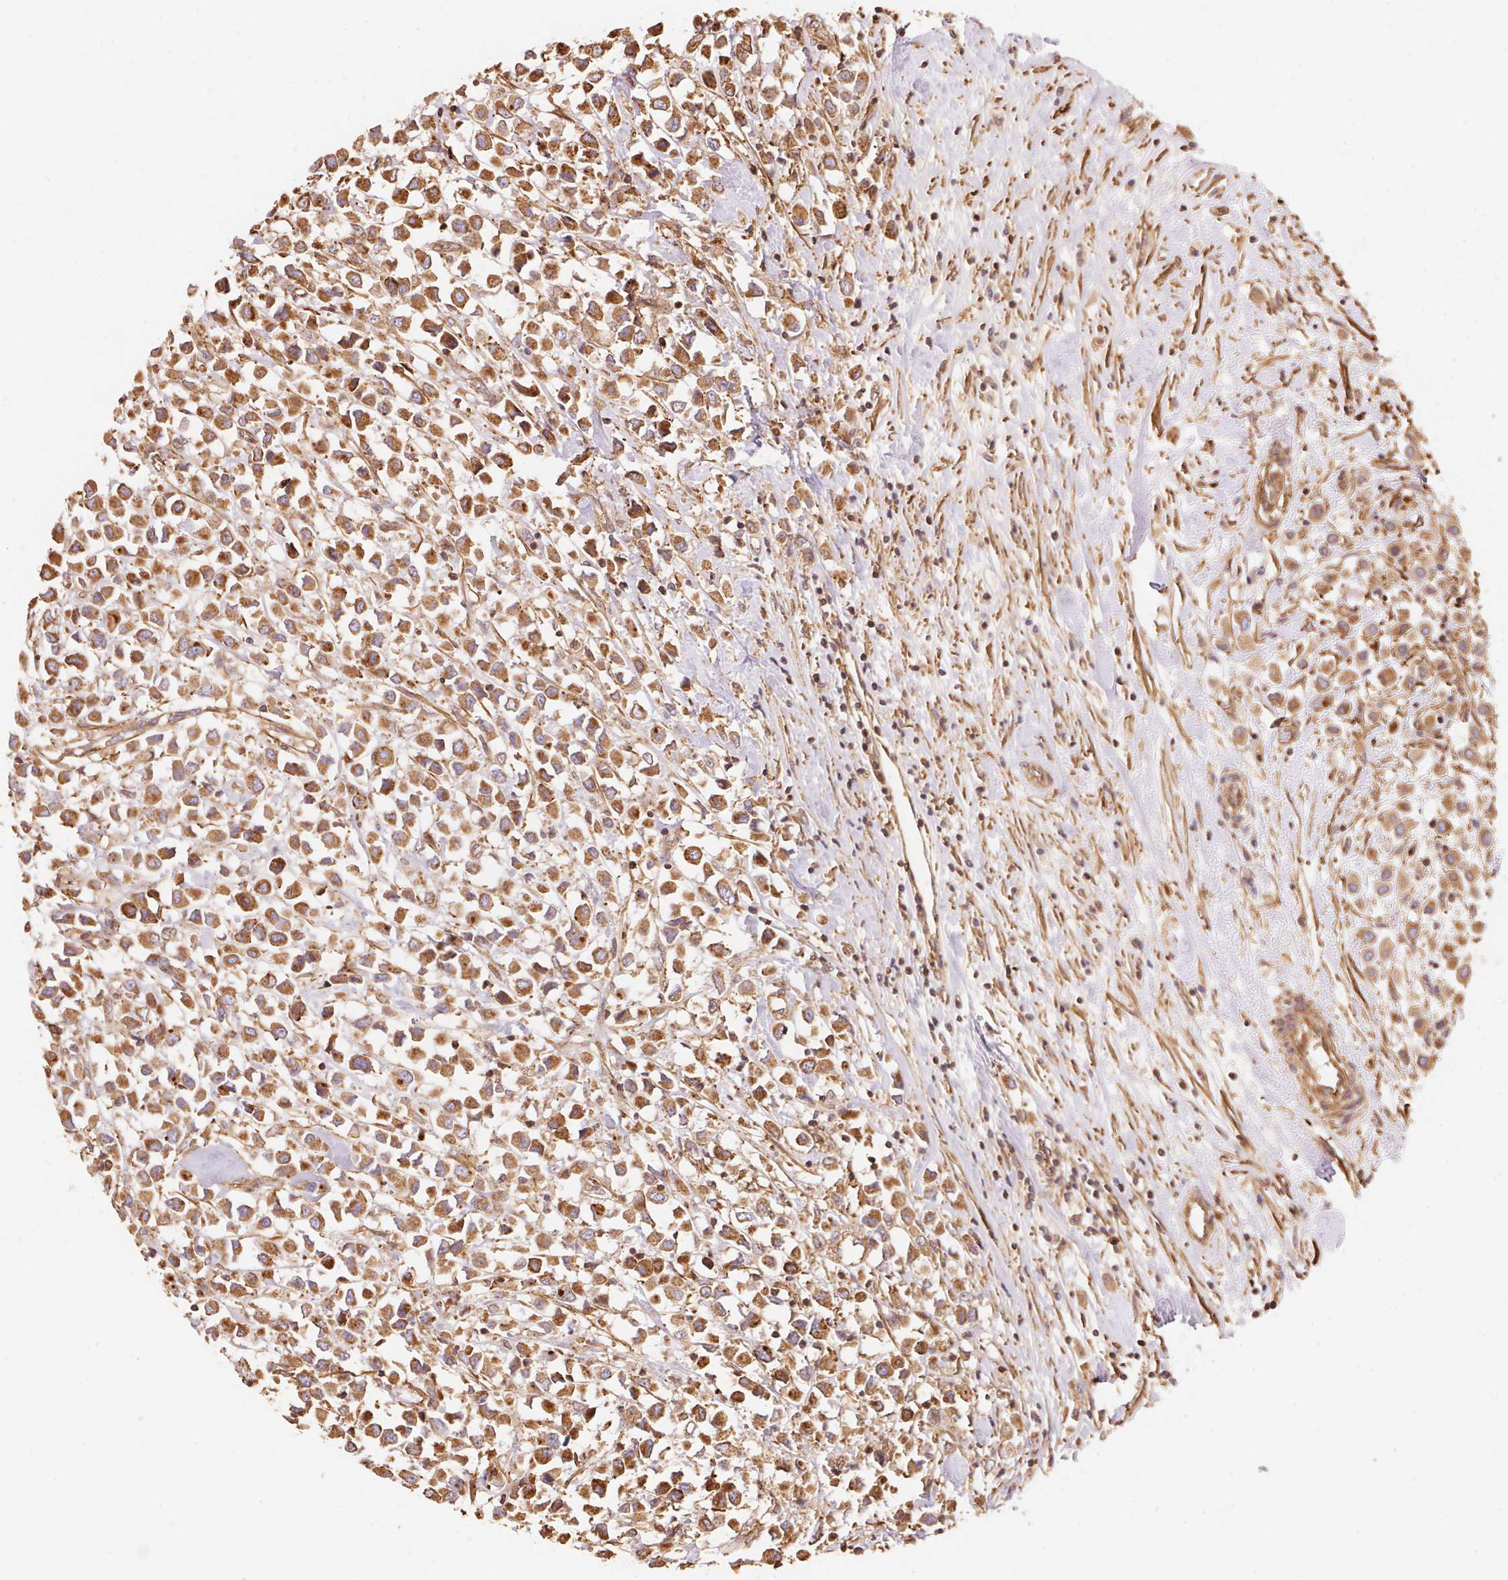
{"staining": {"intensity": "moderate", "quantity": ">75%", "location": "cytoplasmic/membranous"}, "tissue": "breast cancer", "cell_type": "Tumor cells", "image_type": "cancer", "snomed": [{"axis": "morphology", "description": "Duct carcinoma"}, {"axis": "topography", "description": "Breast"}], "caption": "Tumor cells exhibit moderate cytoplasmic/membranous staining in about >75% of cells in breast cancer (infiltrating ductal carcinoma).", "gene": "FRAS1", "patient": {"sex": "female", "age": 61}}